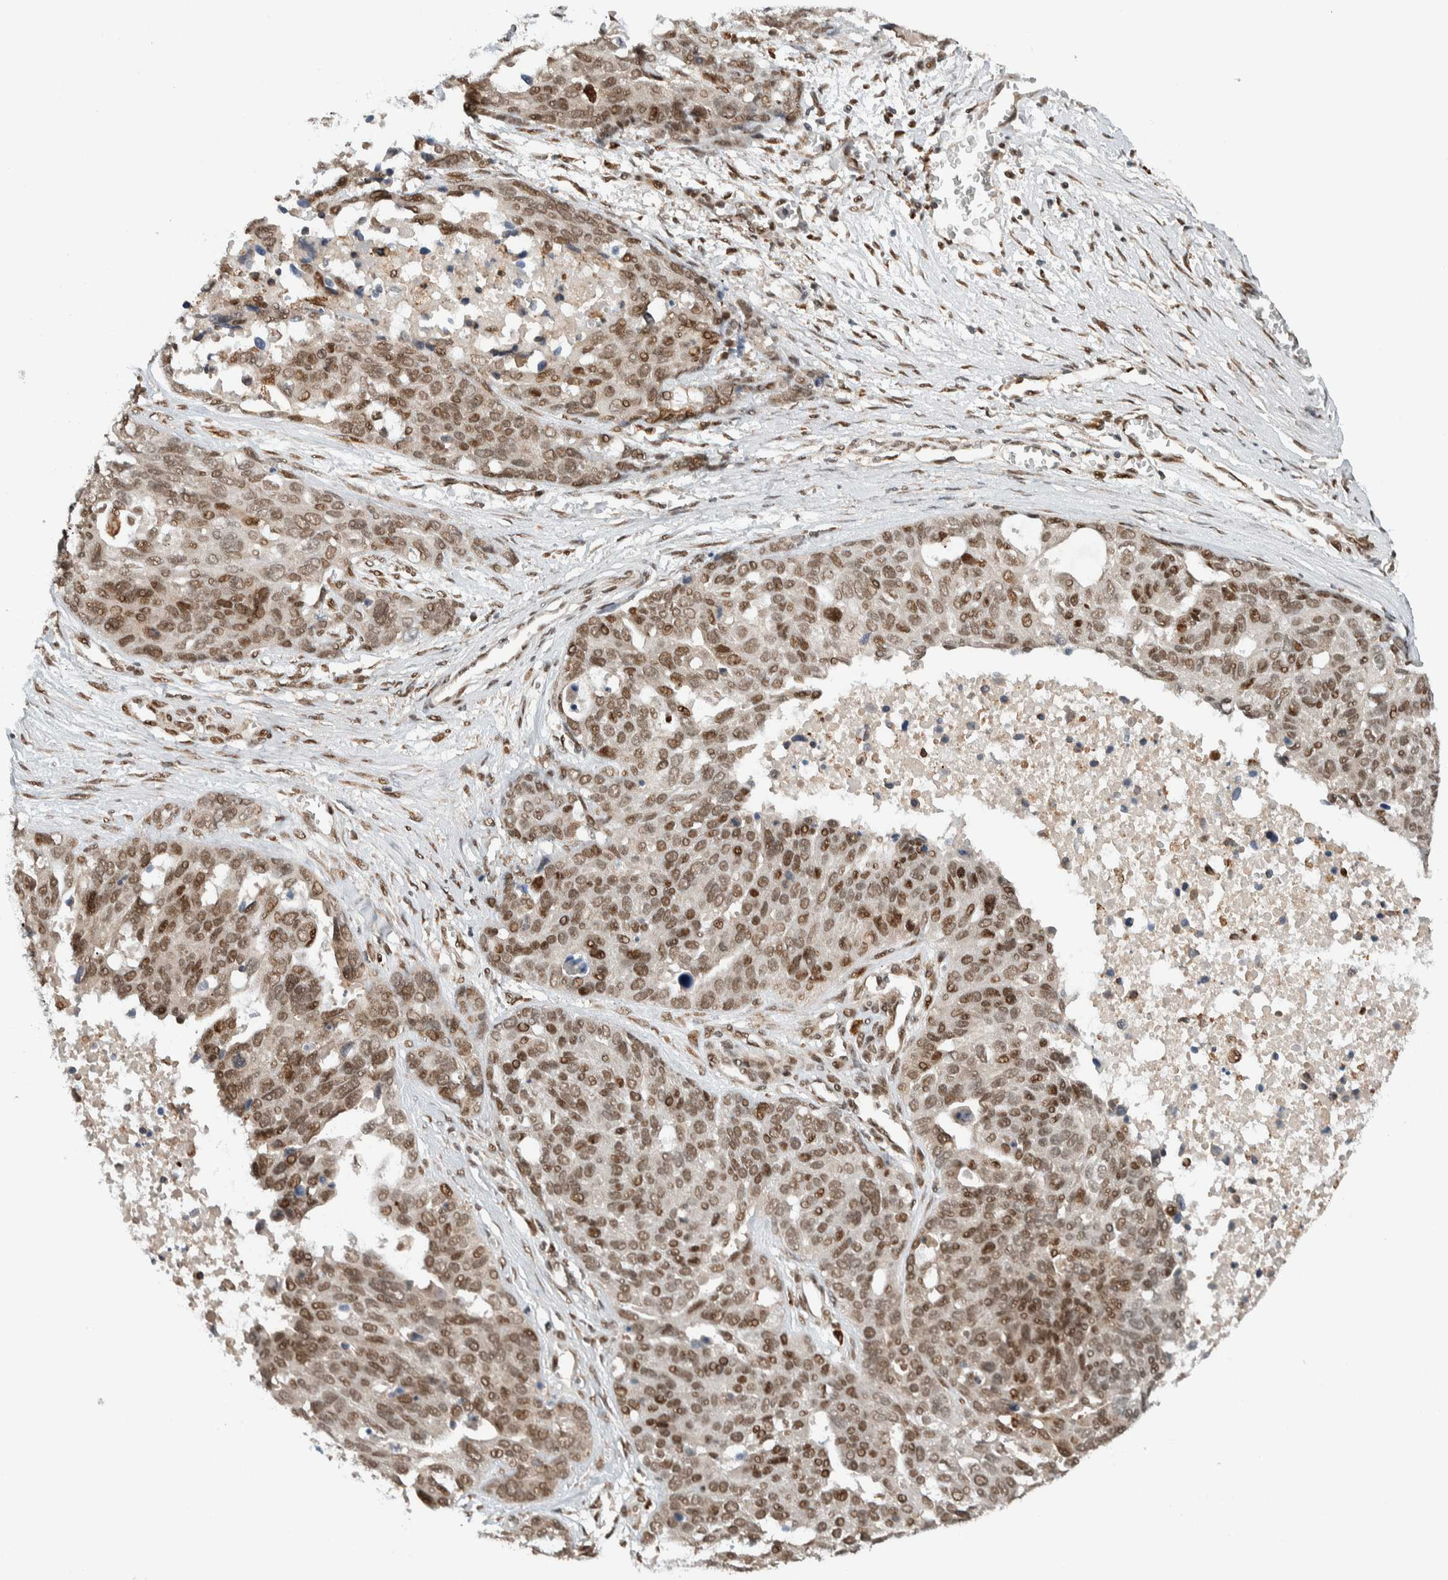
{"staining": {"intensity": "moderate", "quantity": ">75%", "location": "nuclear"}, "tissue": "ovarian cancer", "cell_type": "Tumor cells", "image_type": "cancer", "snomed": [{"axis": "morphology", "description": "Cystadenocarcinoma, serous, NOS"}, {"axis": "topography", "description": "Ovary"}], "caption": "Brown immunohistochemical staining in human ovarian cancer demonstrates moderate nuclear positivity in approximately >75% of tumor cells.", "gene": "TNRC18", "patient": {"sex": "female", "age": 44}}